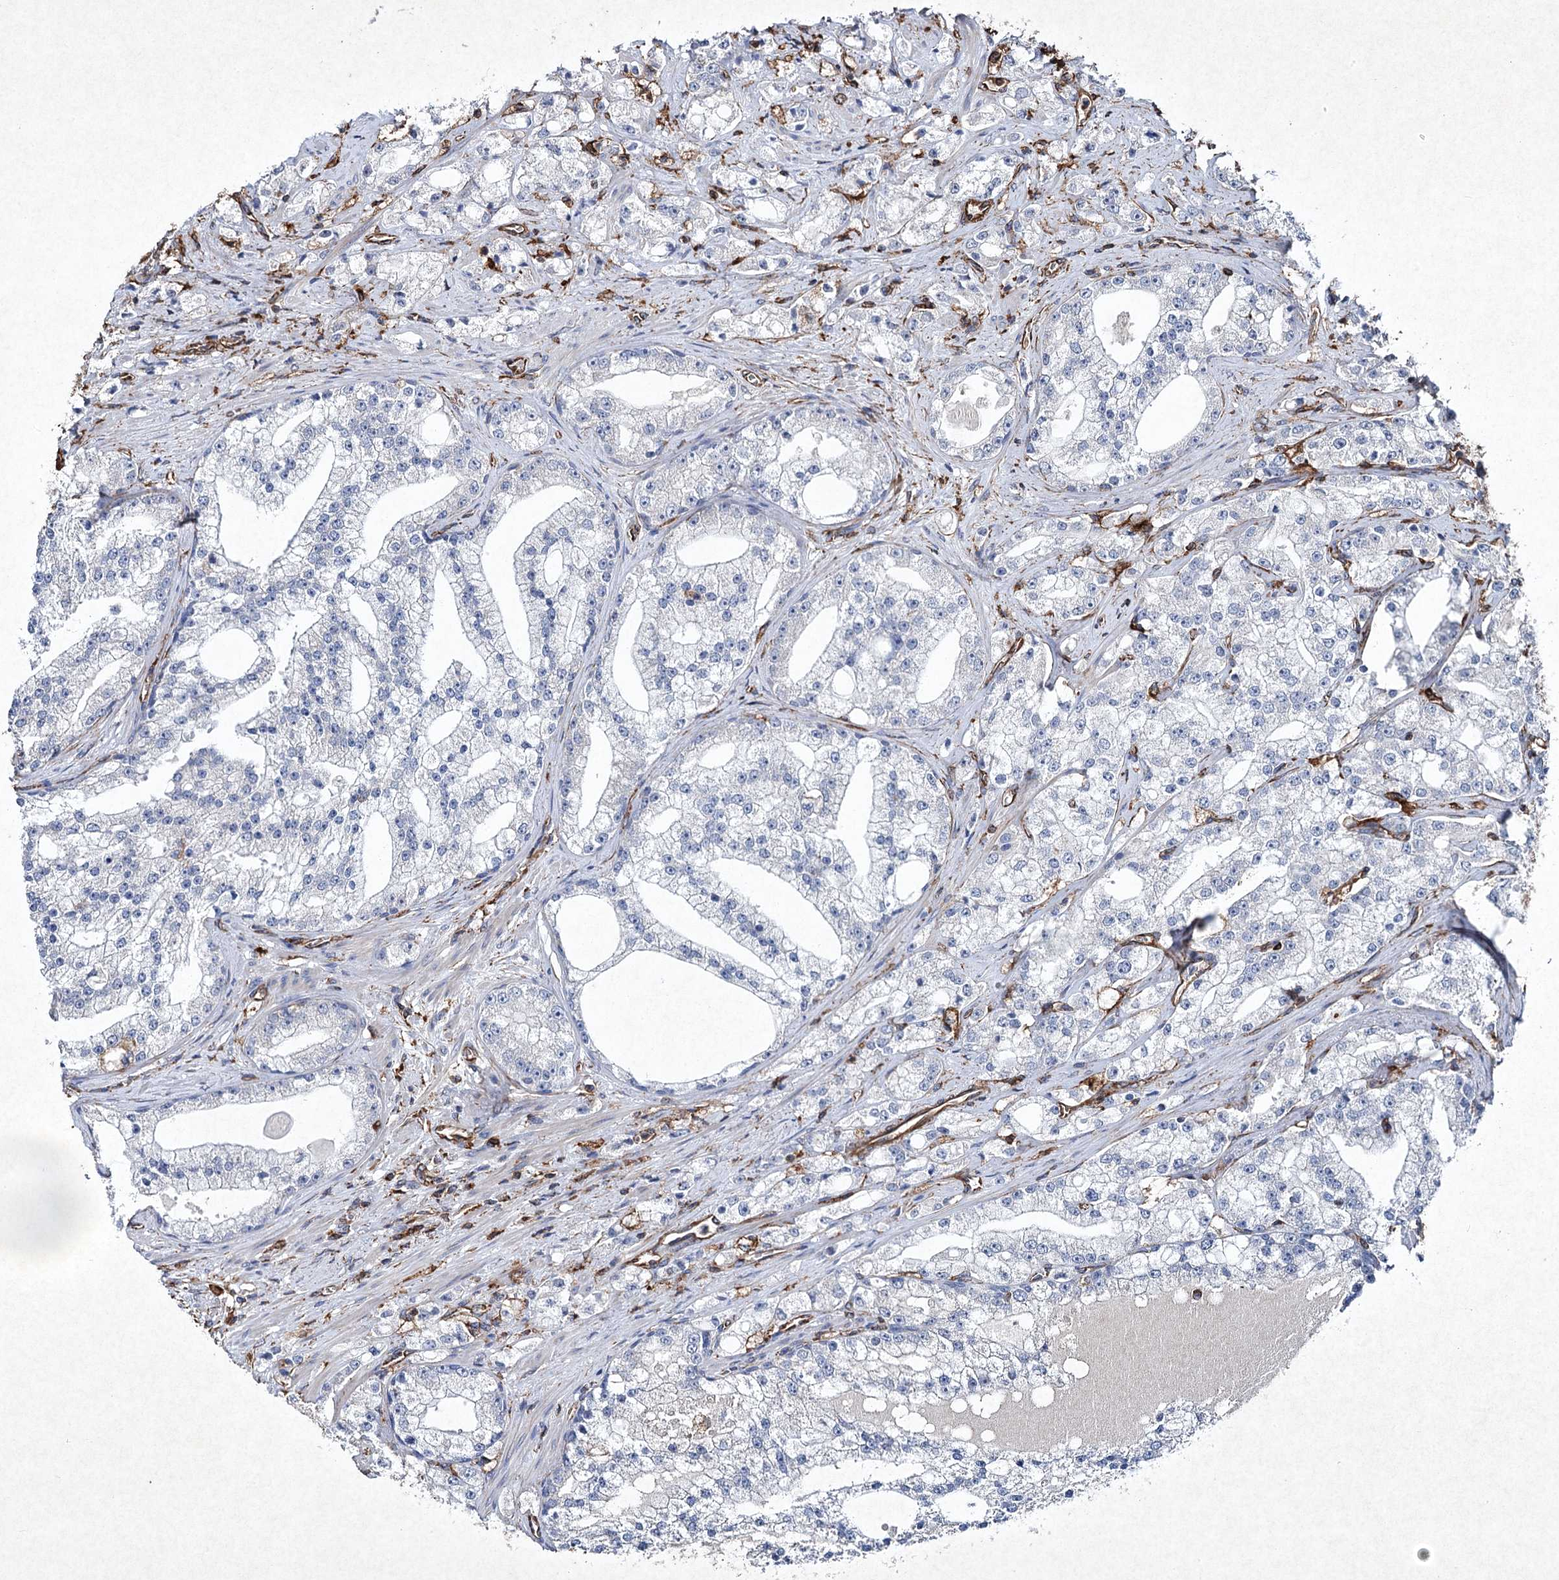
{"staining": {"intensity": "negative", "quantity": "none", "location": "none"}, "tissue": "prostate cancer", "cell_type": "Tumor cells", "image_type": "cancer", "snomed": [{"axis": "morphology", "description": "Adenocarcinoma, High grade"}, {"axis": "topography", "description": "Prostate"}], "caption": "There is no significant expression in tumor cells of prostate cancer.", "gene": "CLEC4M", "patient": {"sex": "male", "age": 64}}